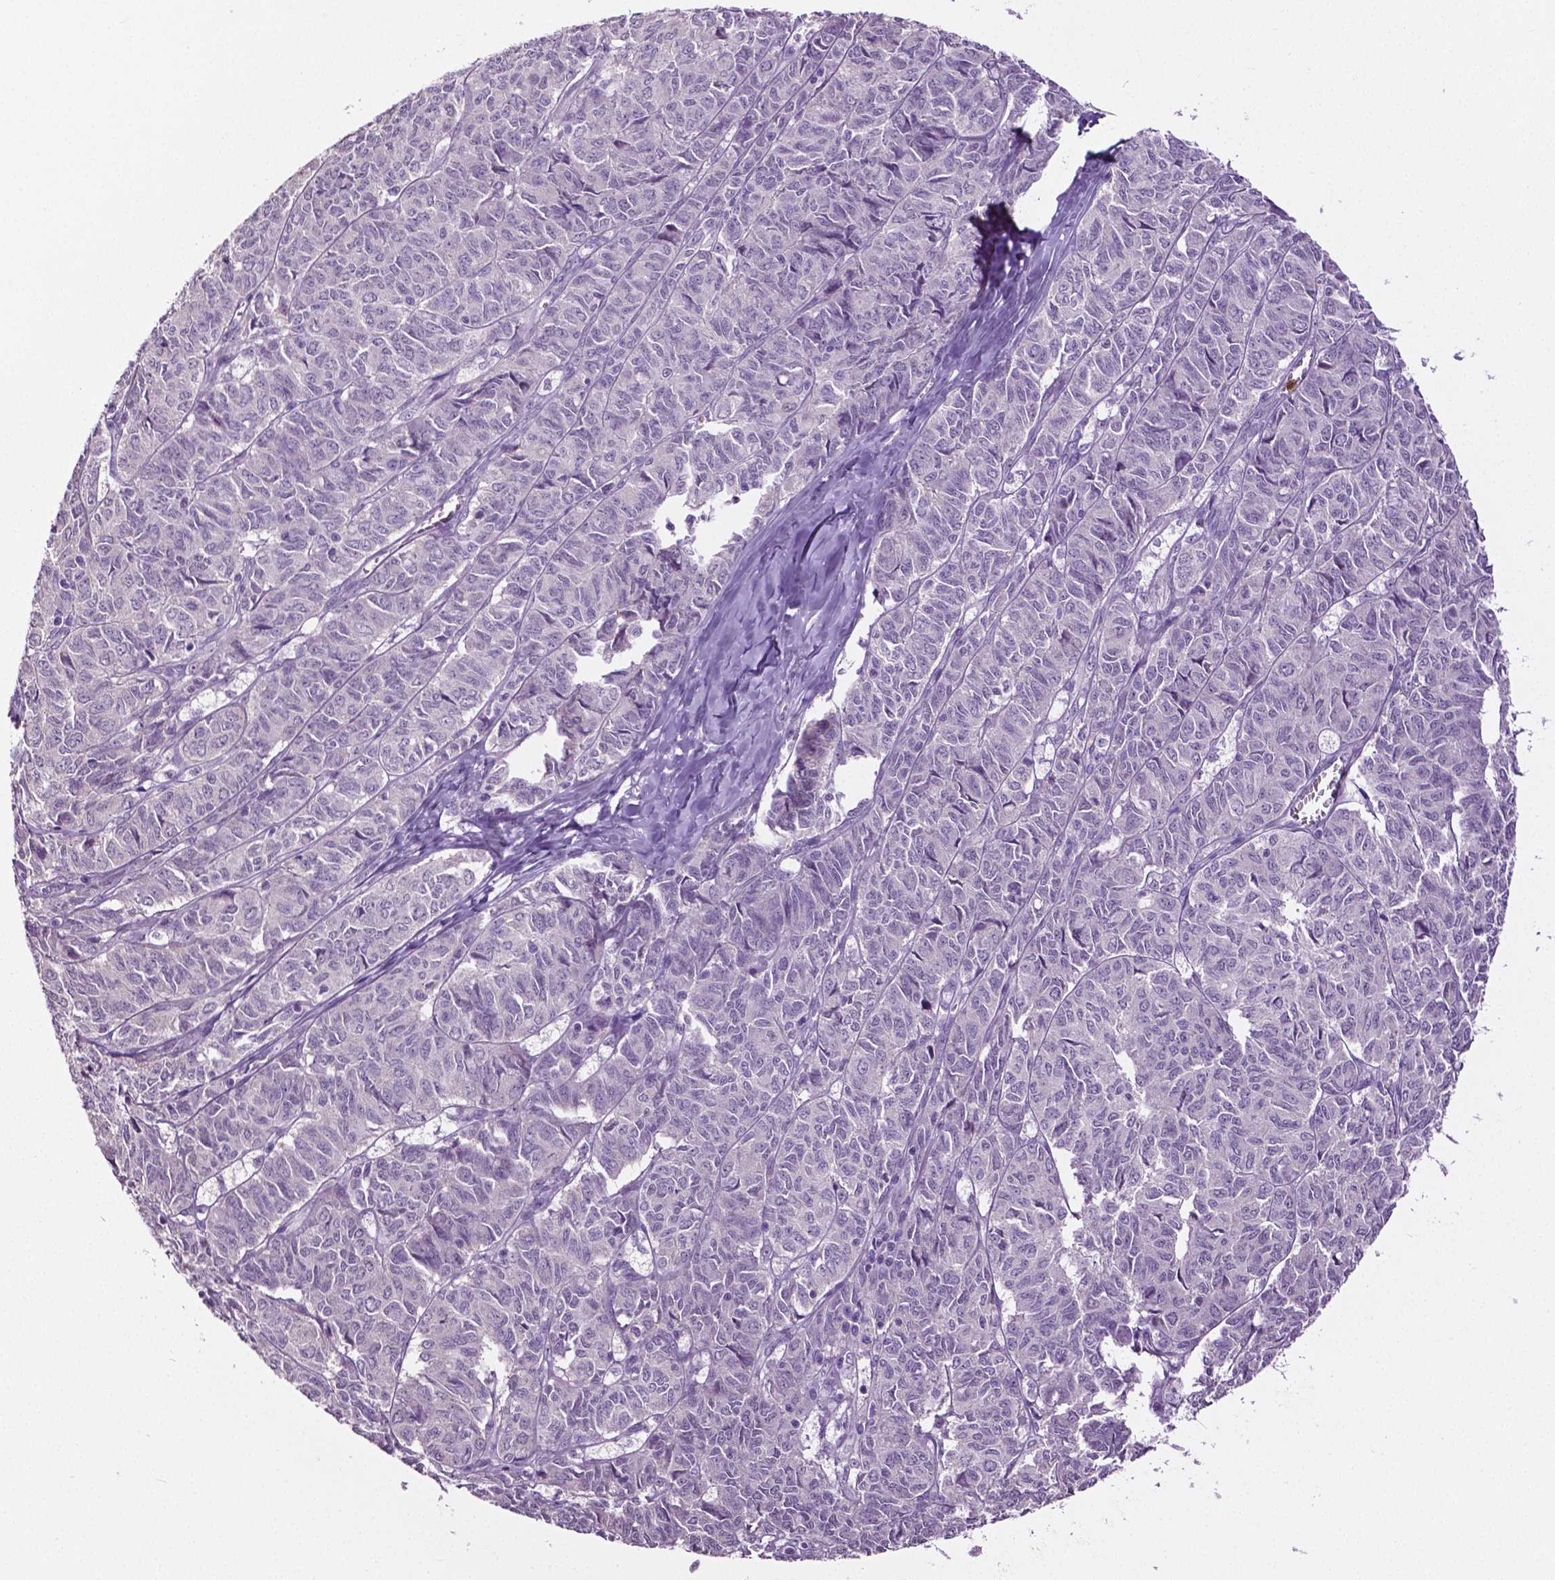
{"staining": {"intensity": "negative", "quantity": "none", "location": "none"}, "tissue": "ovarian cancer", "cell_type": "Tumor cells", "image_type": "cancer", "snomed": [{"axis": "morphology", "description": "Carcinoma, endometroid"}, {"axis": "topography", "description": "Ovary"}], "caption": "The photomicrograph demonstrates no staining of tumor cells in ovarian endometroid carcinoma.", "gene": "PTPN5", "patient": {"sex": "female", "age": 80}}